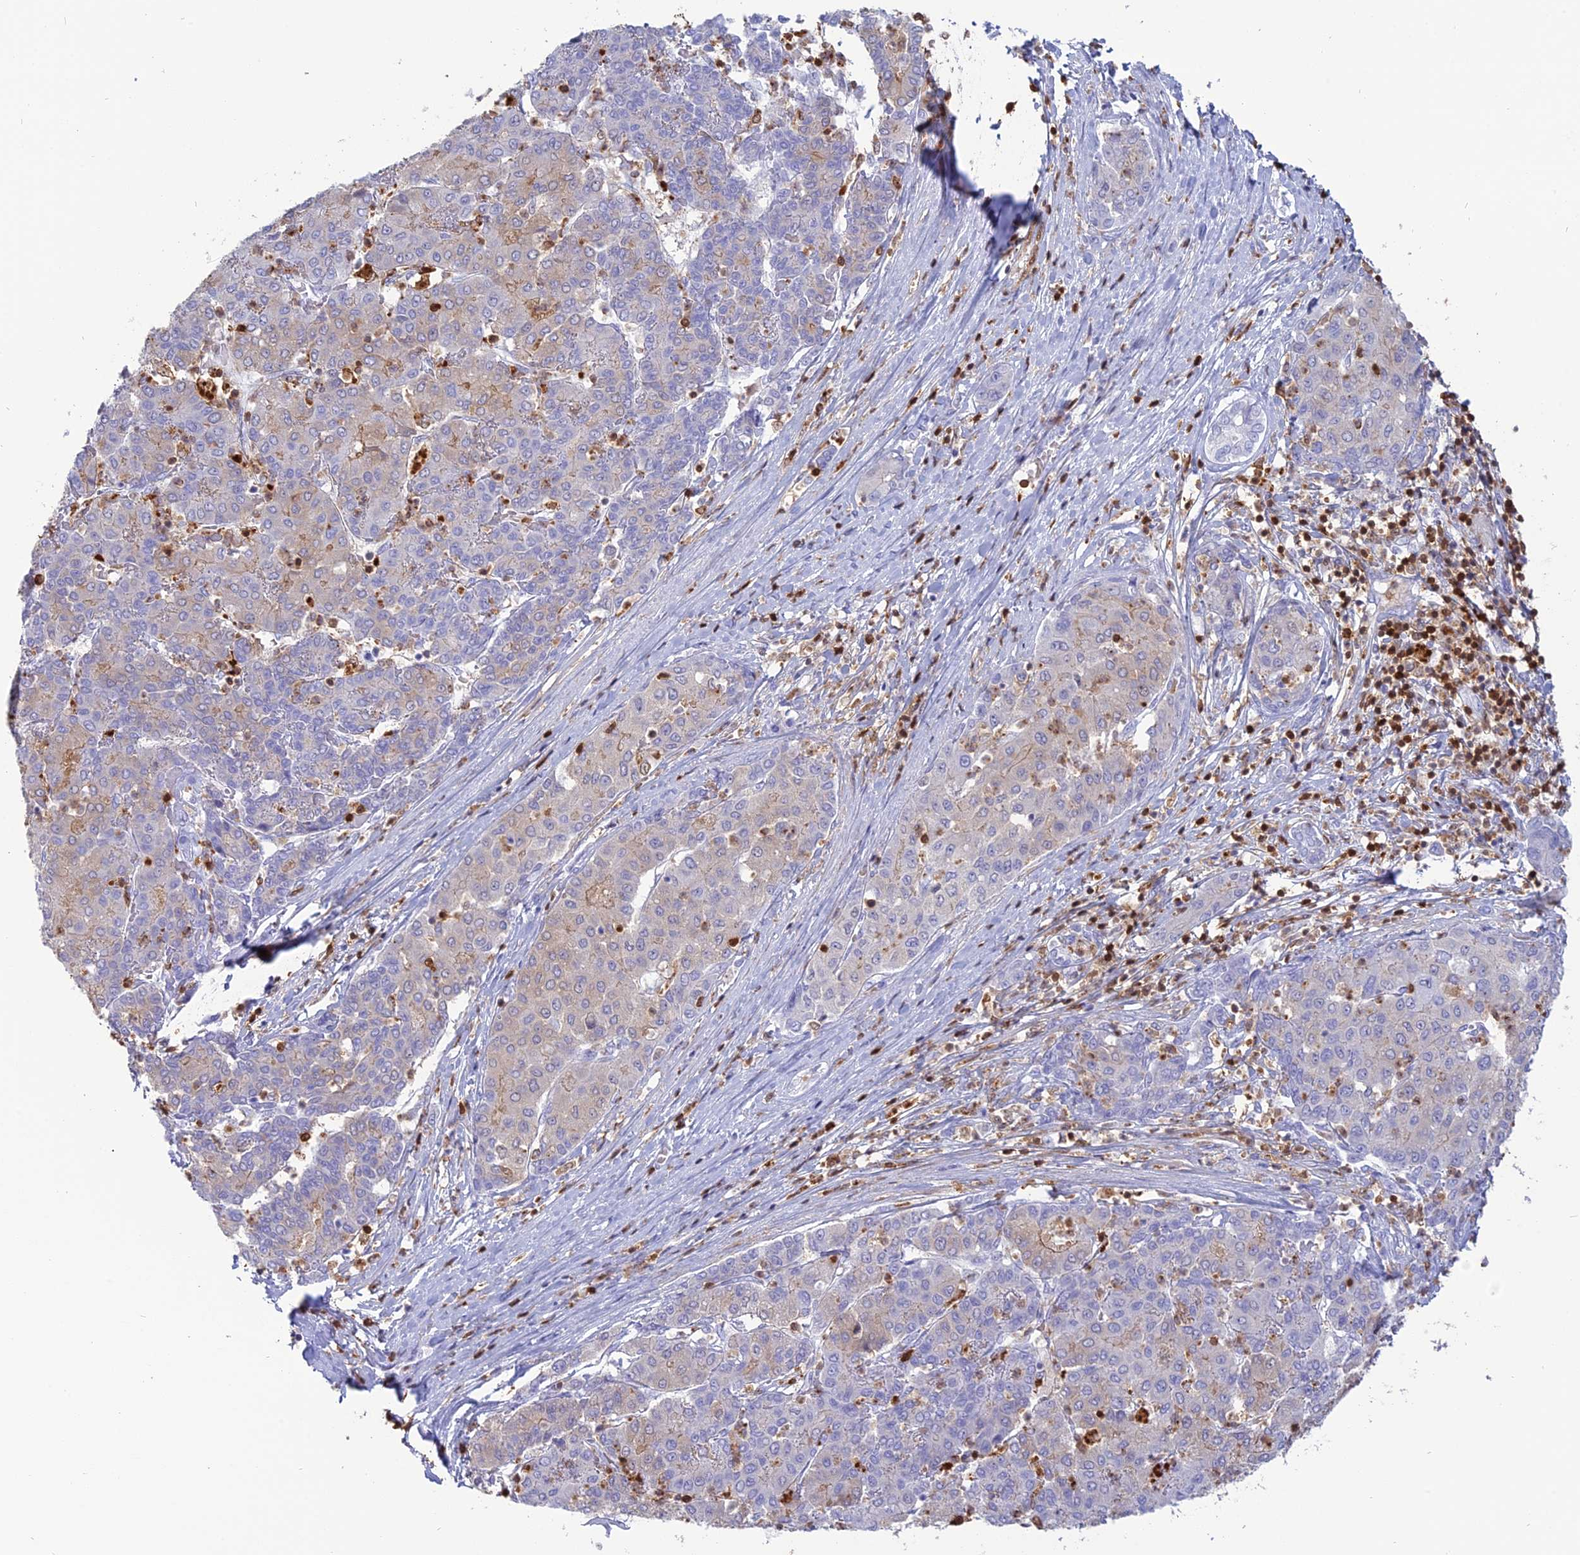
{"staining": {"intensity": "weak", "quantity": "<25%", "location": "cytoplasmic/membranous"}, "tissue": "liver cancer", "cell_type": "Tumor cells", "image_type": "cancer", "snomed": [{"axis": "morphology", "description": "Carcinoma, Hepatocellular, NOS"}, {"axis": "topography", "description": "Liver"}], "caption": "A micrograph of liver cancer stained for a protein shows no brown staining in tumor cells.", "gene": "PGBD4", "patient": {"sex": "male", "age": 65}}